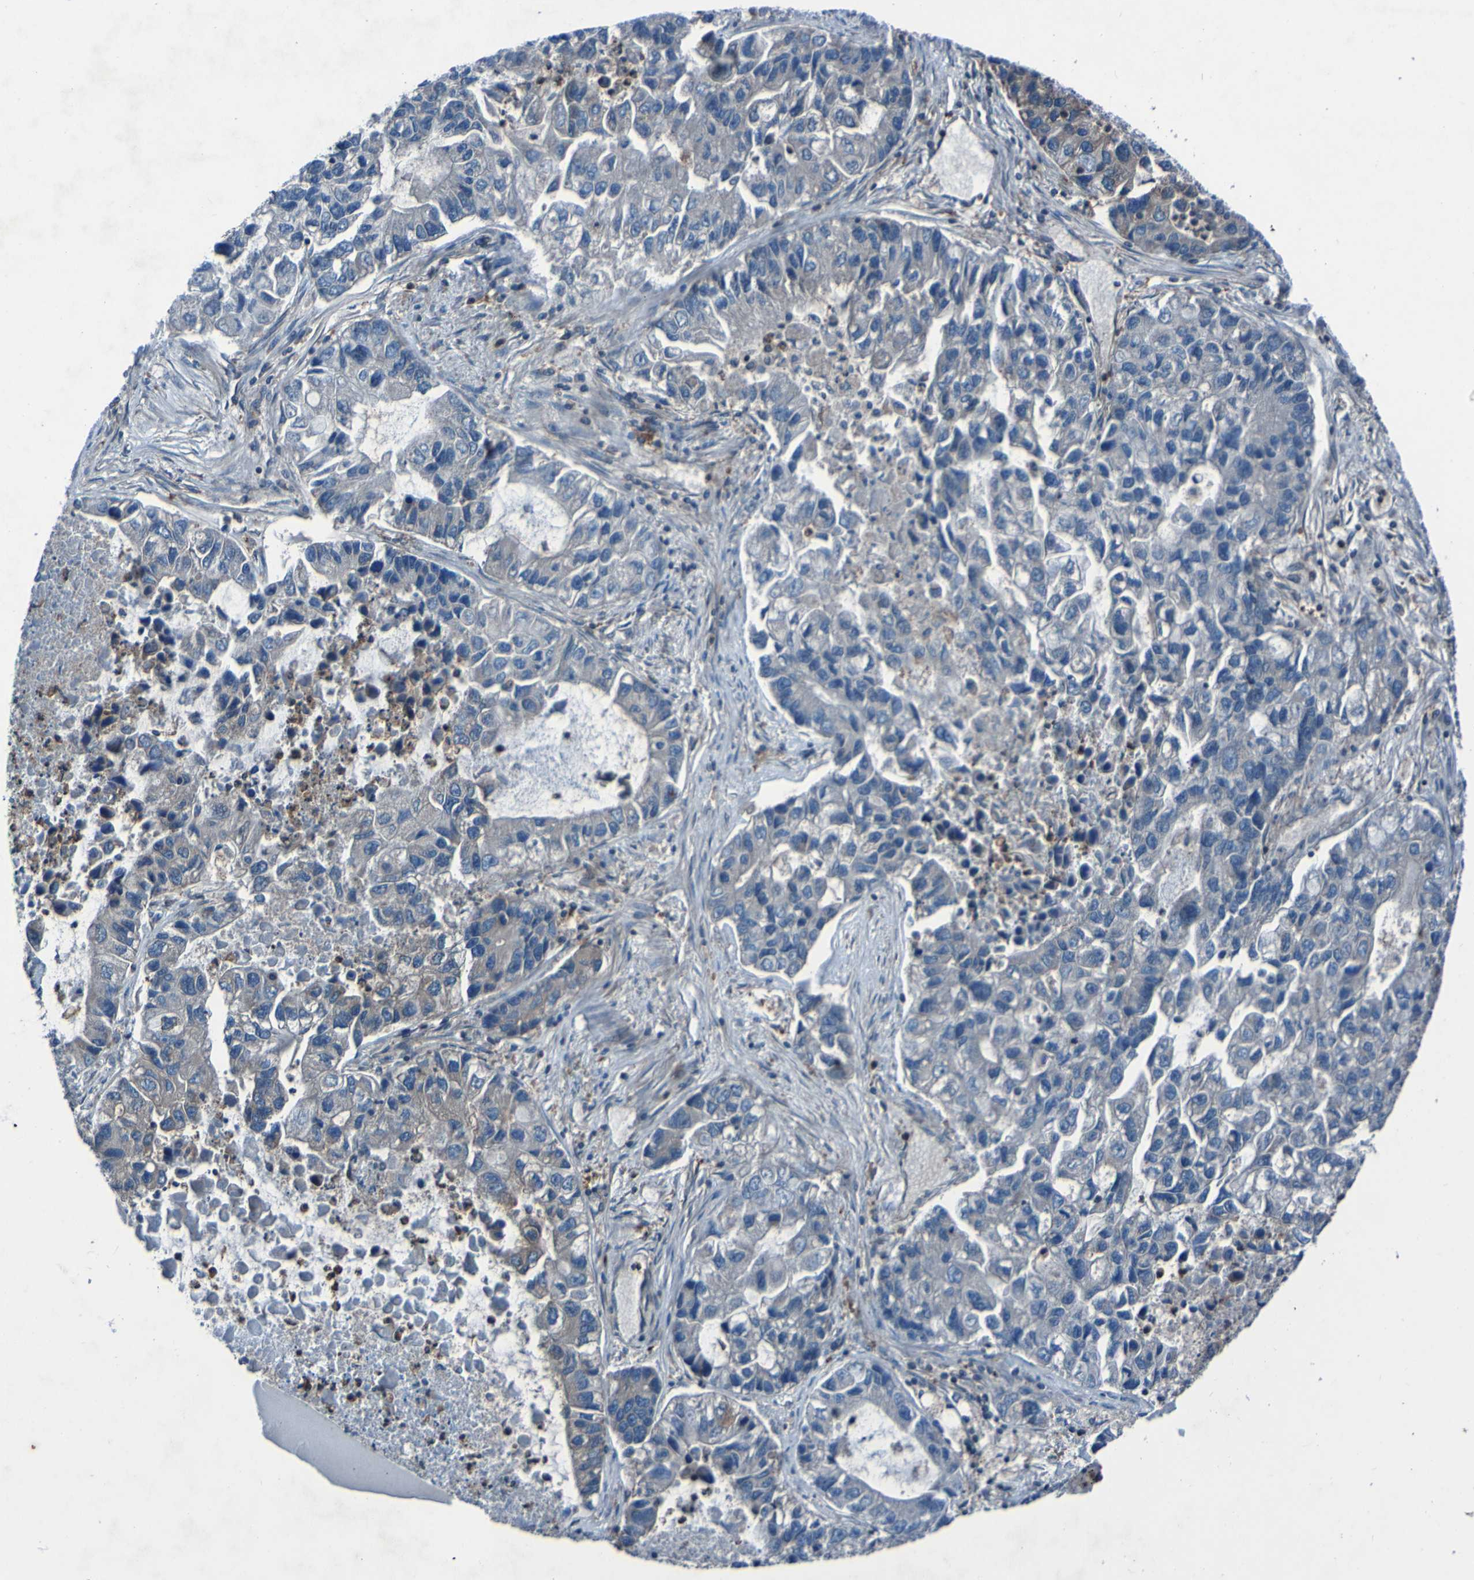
{"staining": {"intensity": "moderate", "quantity": "25%-75%", "location": "cytoplasmic/membranous"}, "tissue": "lung cancer", "cell_type": "Tumor cells", "image_type": "cancer", "snomed": [{"axis": "morphology", "description": "Adenocarcinoma, NOS"}, {"axis": "topography", "description": "Lung"}], "caption": "High-power microscopy captured an immunohistochemistry micrograph of adenocarcinoma (lung), revealing moderate cytoplasmic/membranous expression in approximately 25%-75% of tumor cells. The staining was performed using DAB (3,3'-diaminobenzidine) to visualize the protein expression in brown, while the nuclei were stained in blue with hematoxylin (Magnification: 20x).", "gene": "RAB5B", "patient": {"sex": "female", "age": 51}}